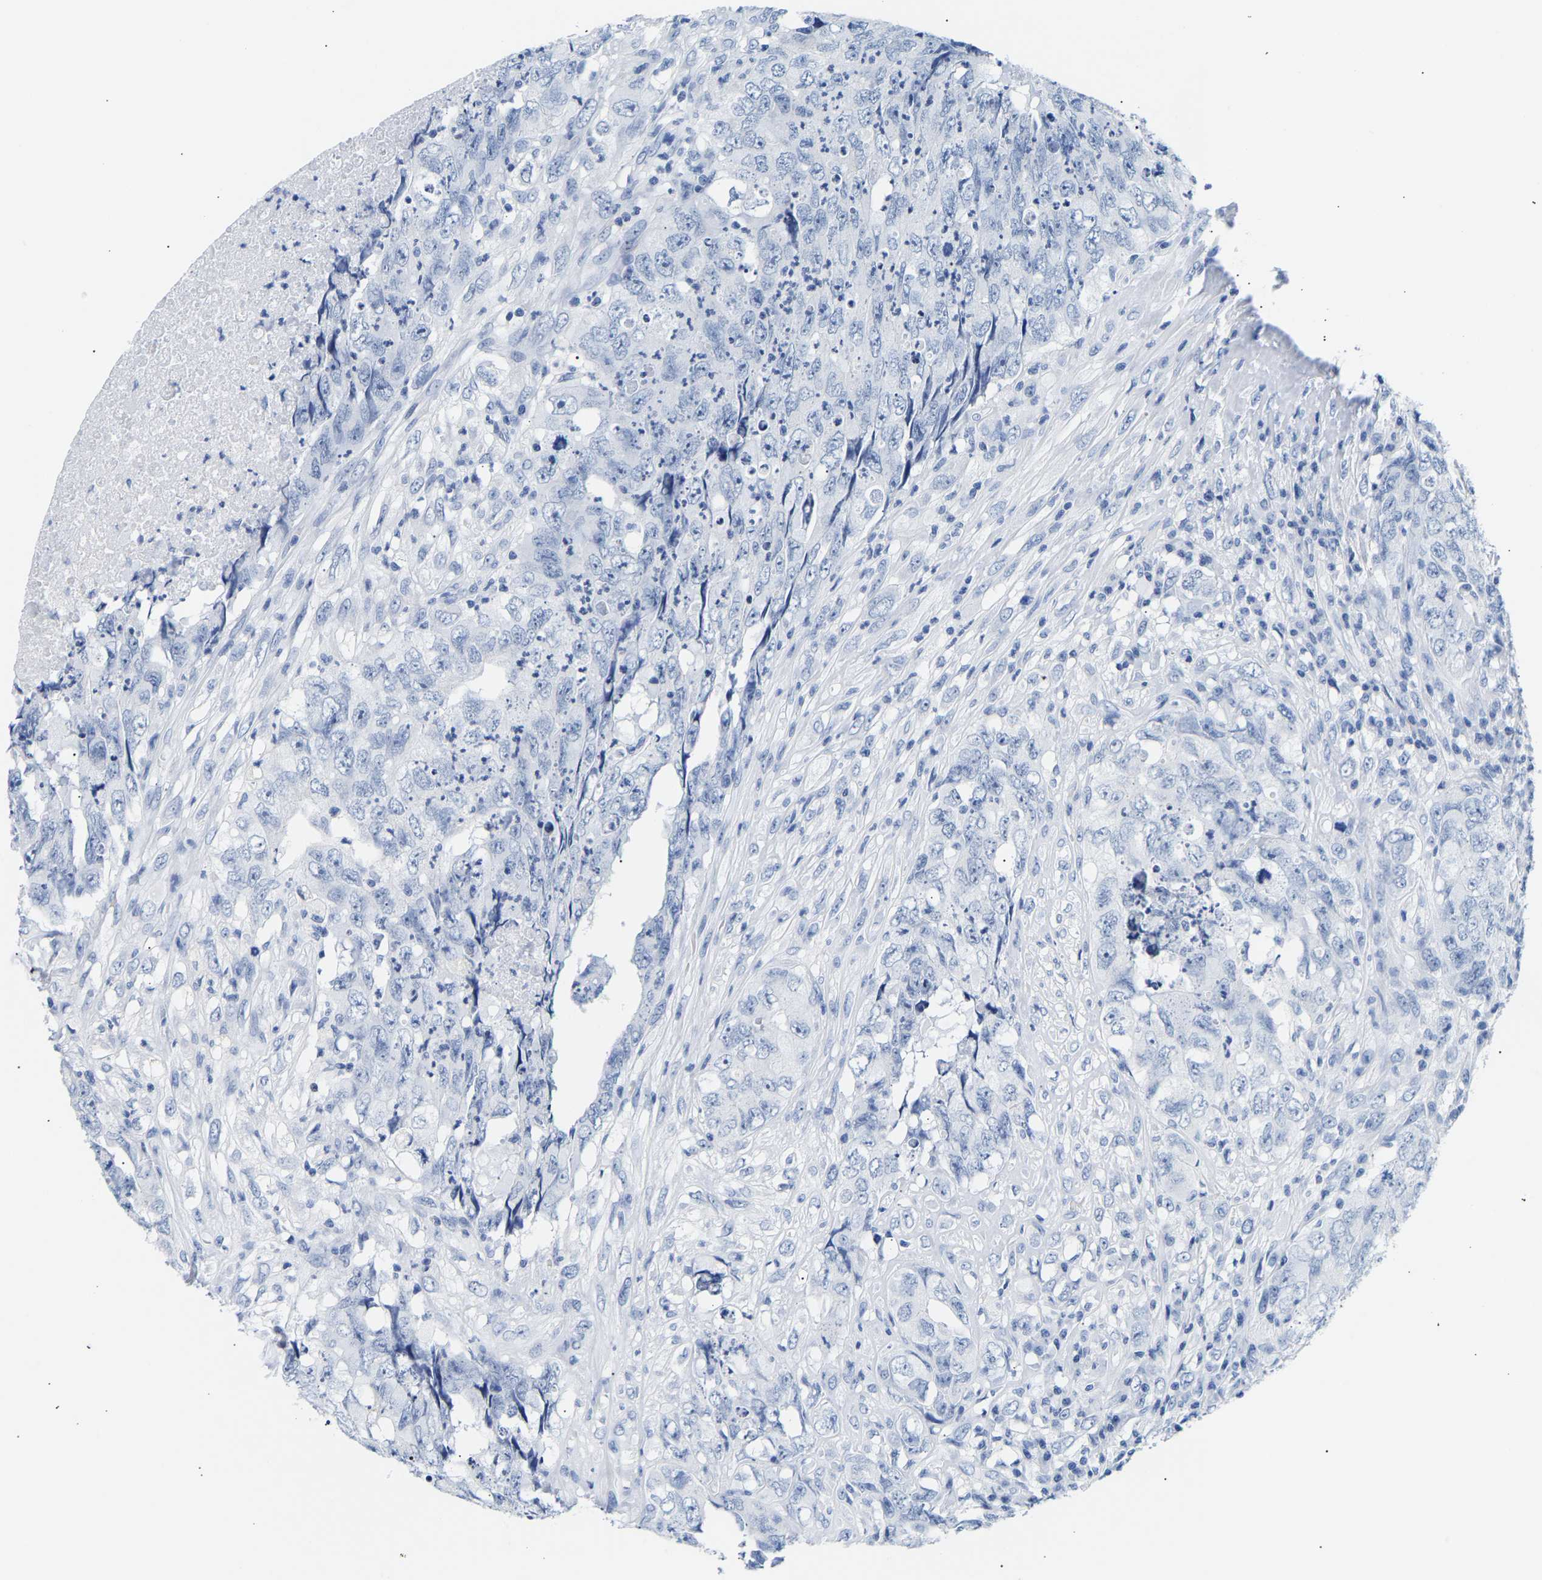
{"staining": {"intensity": "negative", "quantity": "none", "location": "none"}, "tissue": "testis cancer", "cell_type": "Tumor cells", "image_type": "cancer", "snomed": [{"axis": "morphology", "description": "Carcinoma, Embryonal, NOS"}, {"axis": "topography", "description": "Testis"}], "caption": "DAB (3,3'-diaminobenzidine) immunohistochemical staining of human testis embryonal carcinoma displays no significant staining in tumor cells.", "gene": "SPINK2", "patient": {"sex": "male", "age": 32}}